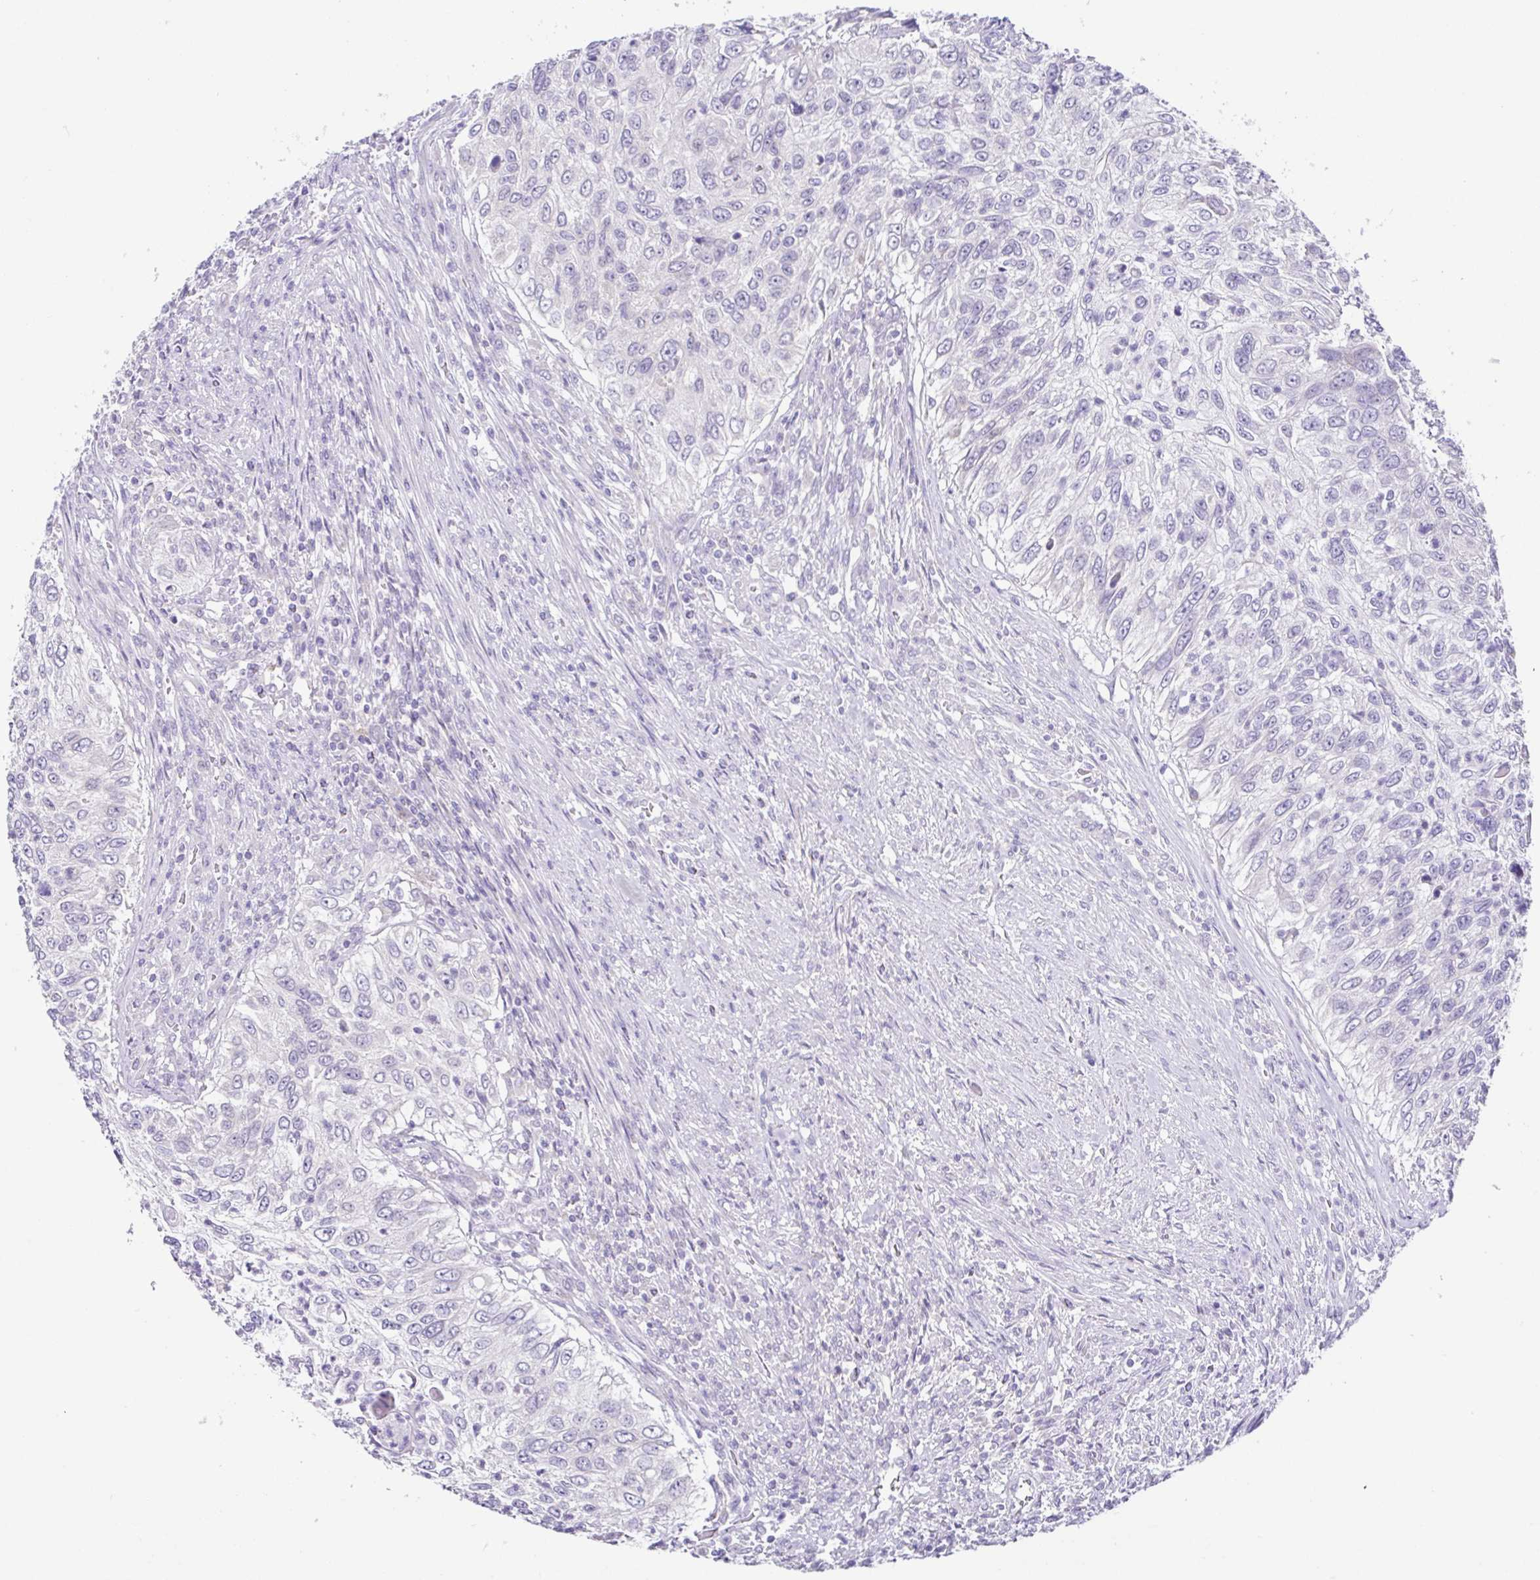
{"staining": {"intensity": "negative", "quantity": "none", "location": "none"}, "tissue": "urothelial cancer", "cell_type": "Tumor cells", "image_type": "cancer", "snomed": [{"axis": "morphology", "description": "Urothelial carcinoma, High grade"}, {"axis": "topography", "description": "Urinary bladder"}], "caption": "This photomicrograph is of urothelial carcinoma (high-grade) stained with immunohistochemistry (IHC) to label a protein in brown with the nuclei are counter-stained blue. There is no expression in tumor cells.", "gene": "RDH11", "patient": {"sex": "female", "age": 60}}